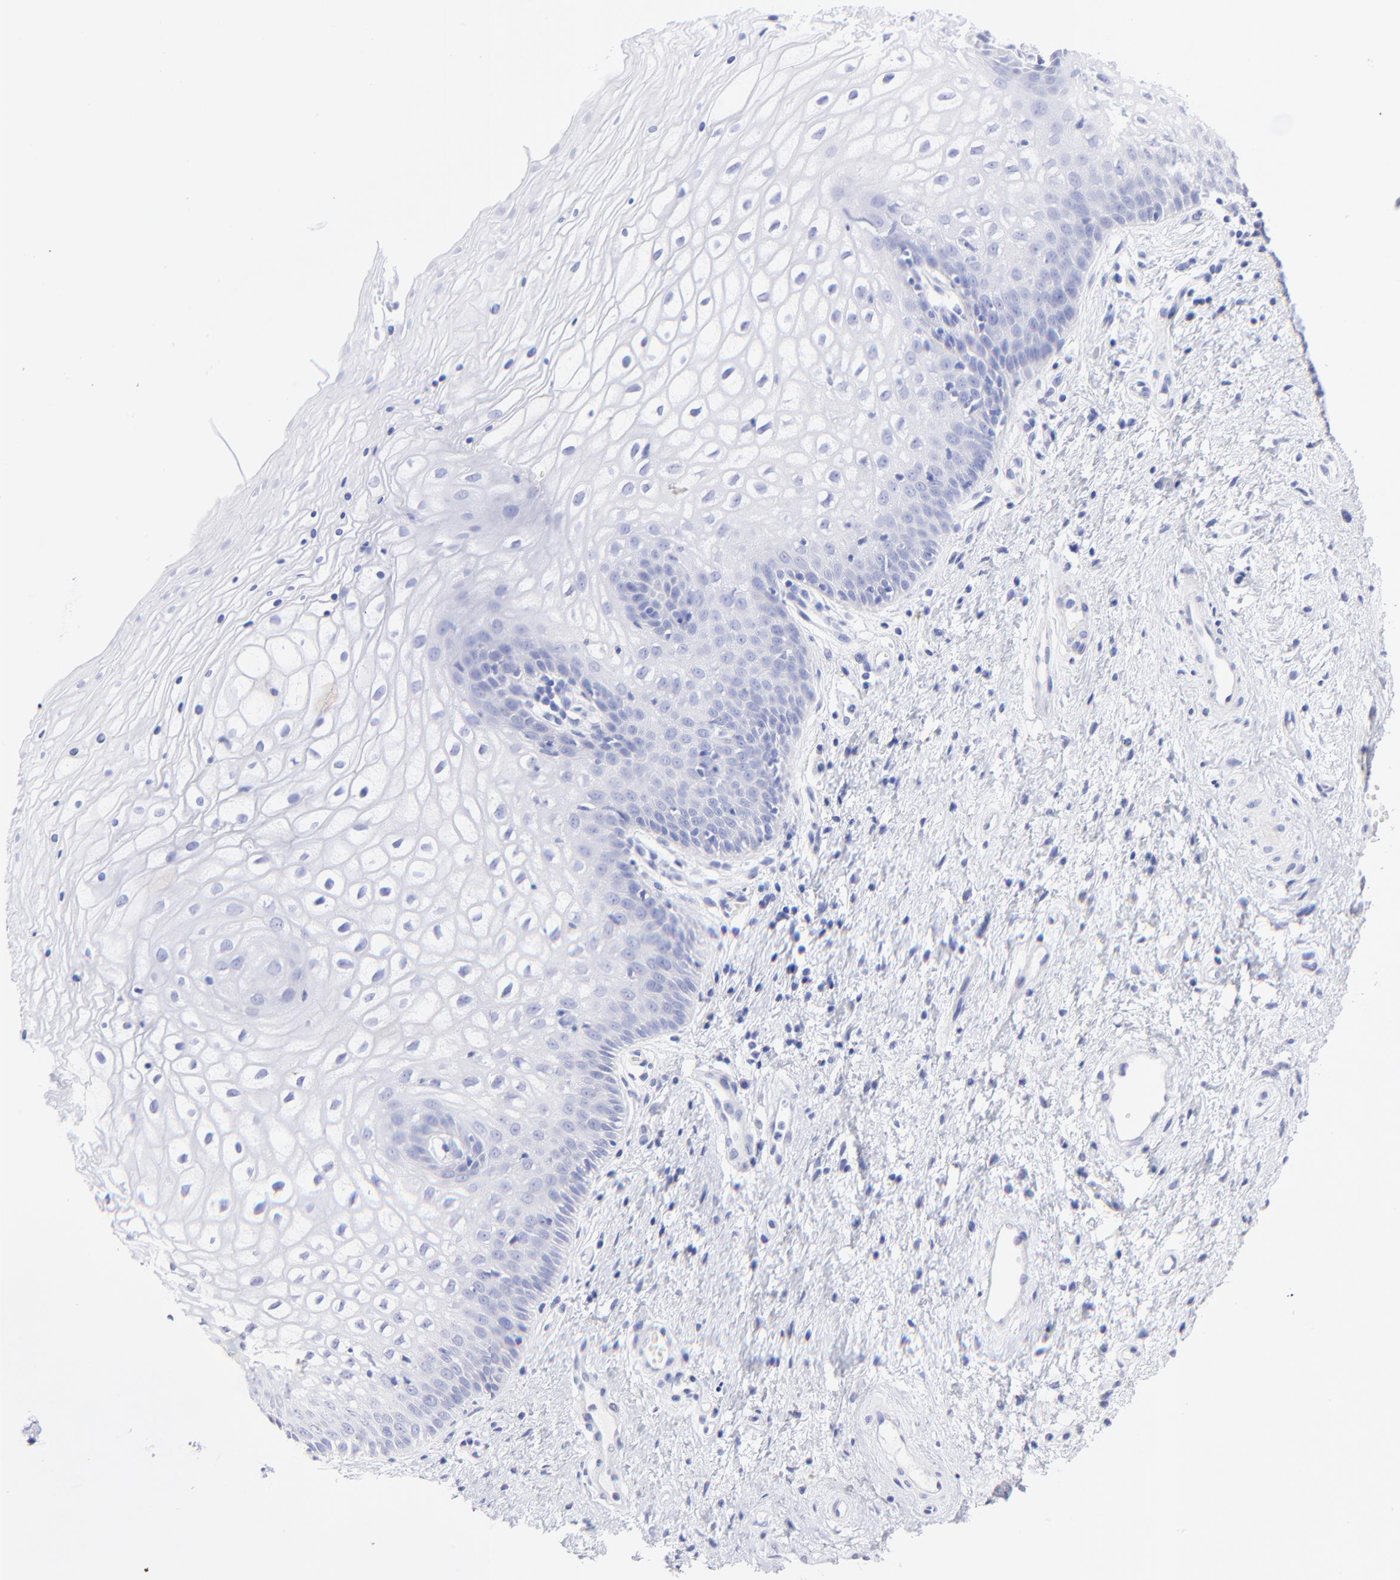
{"staining": {"intensity": "negative", "quantity": "none", "location": "none"}, "tissue": "vagina", "cell_type": "Squamous epithelial cells", "image_type": "normal", "snomed": [{"axis": "morphology", "description": "Normal tissue, NOS"}, {"axis": "topography", "description": "Vagina"}], "caption": "Human vagina stained for a protein using immunohistochemistry (IHC) demonstrates no positivity in squamous epithelial cells.", "gene": "C1QTNF6", "patient": {"sex": "female", "age": 34}}